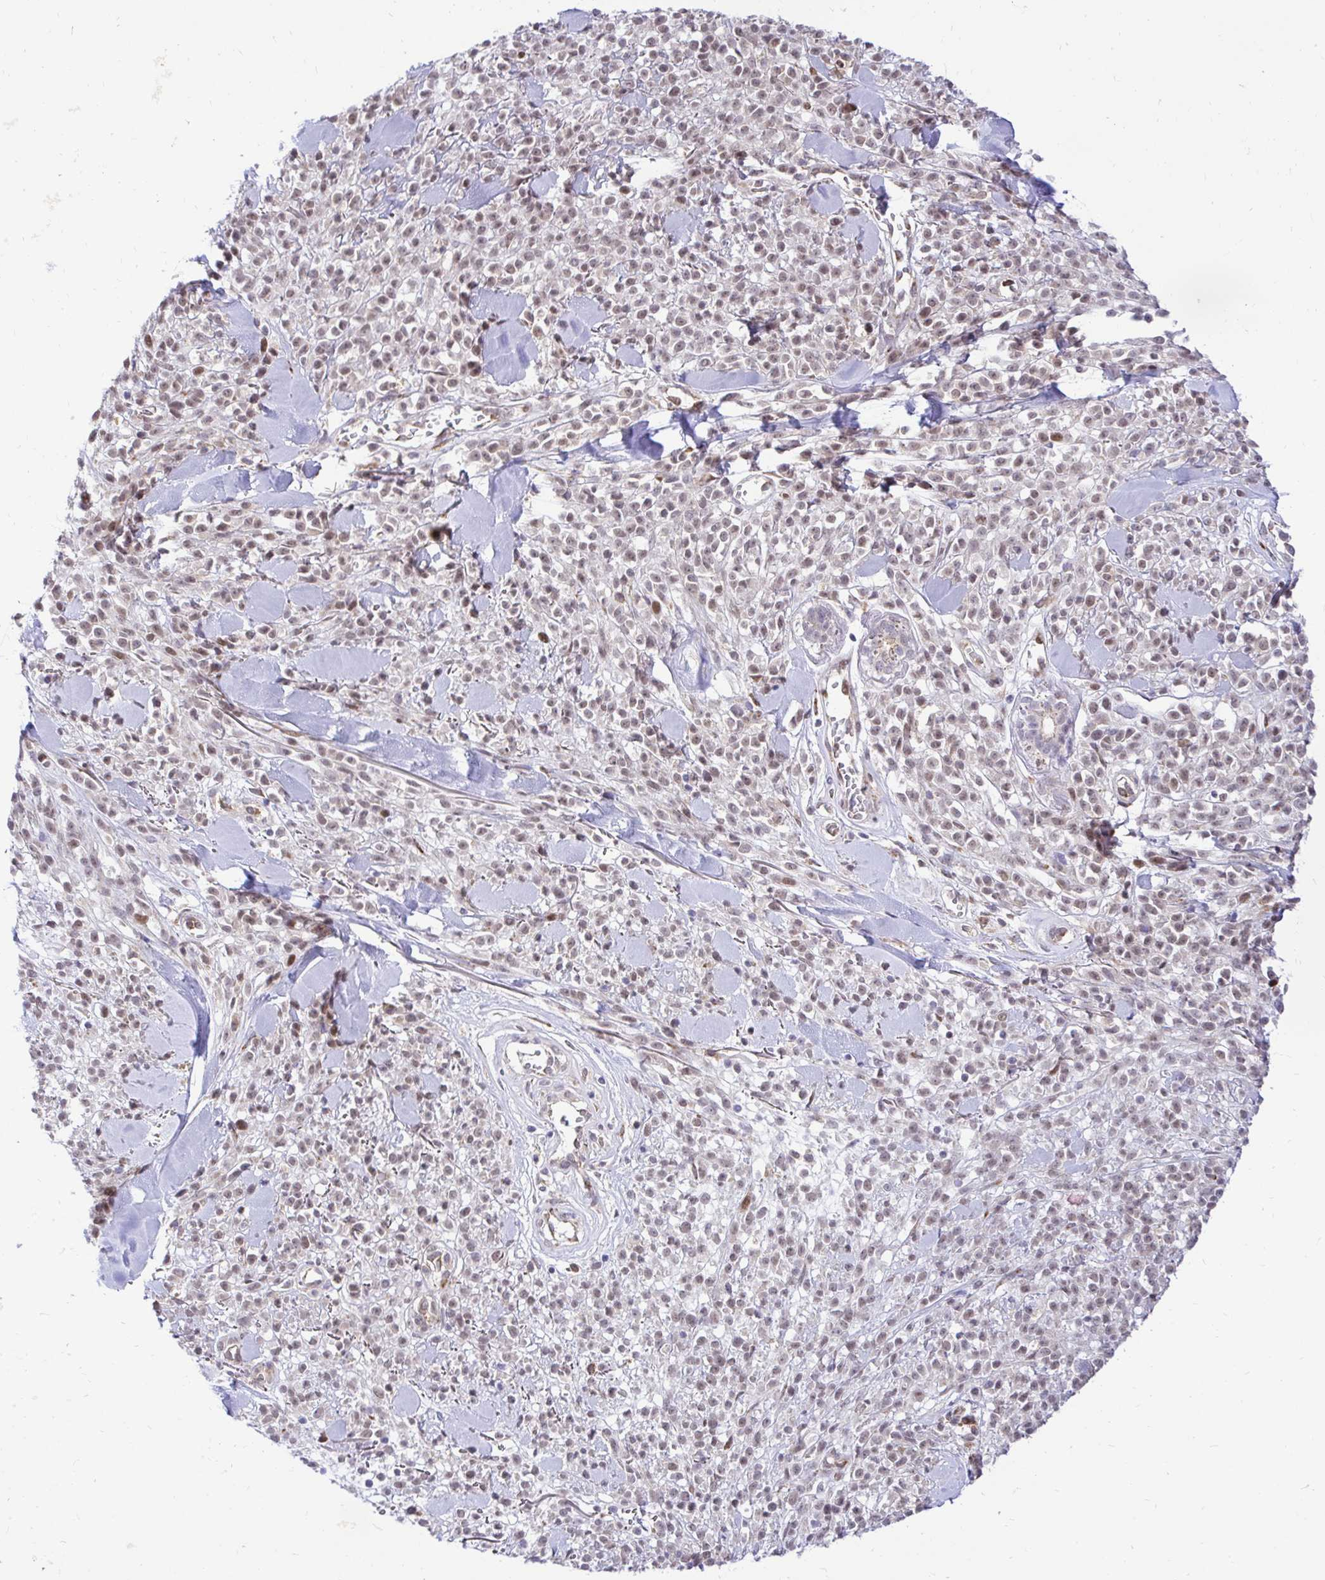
{"staining": {"intensity": "weak", "quantity": ">75%", "location": "nuclear"}, "tissue": "melanoma", "cell_type": "Tumor cells", "image_type": "cancer", "snomed": [{"axis": "morphology", "description": "Malignant melanoma, NOS"}, {"axis": "topography", "description": "Skin"}, {"axis": "topography", "description": "Skin of trunk"}], "caption": "DAB immunohistochemical staining of melanoma shows weak nuclear protein positivity in about >75% of tumor cells.", "gene": "NAALAD2", "patient": {"sex": "male", "age": 74}}